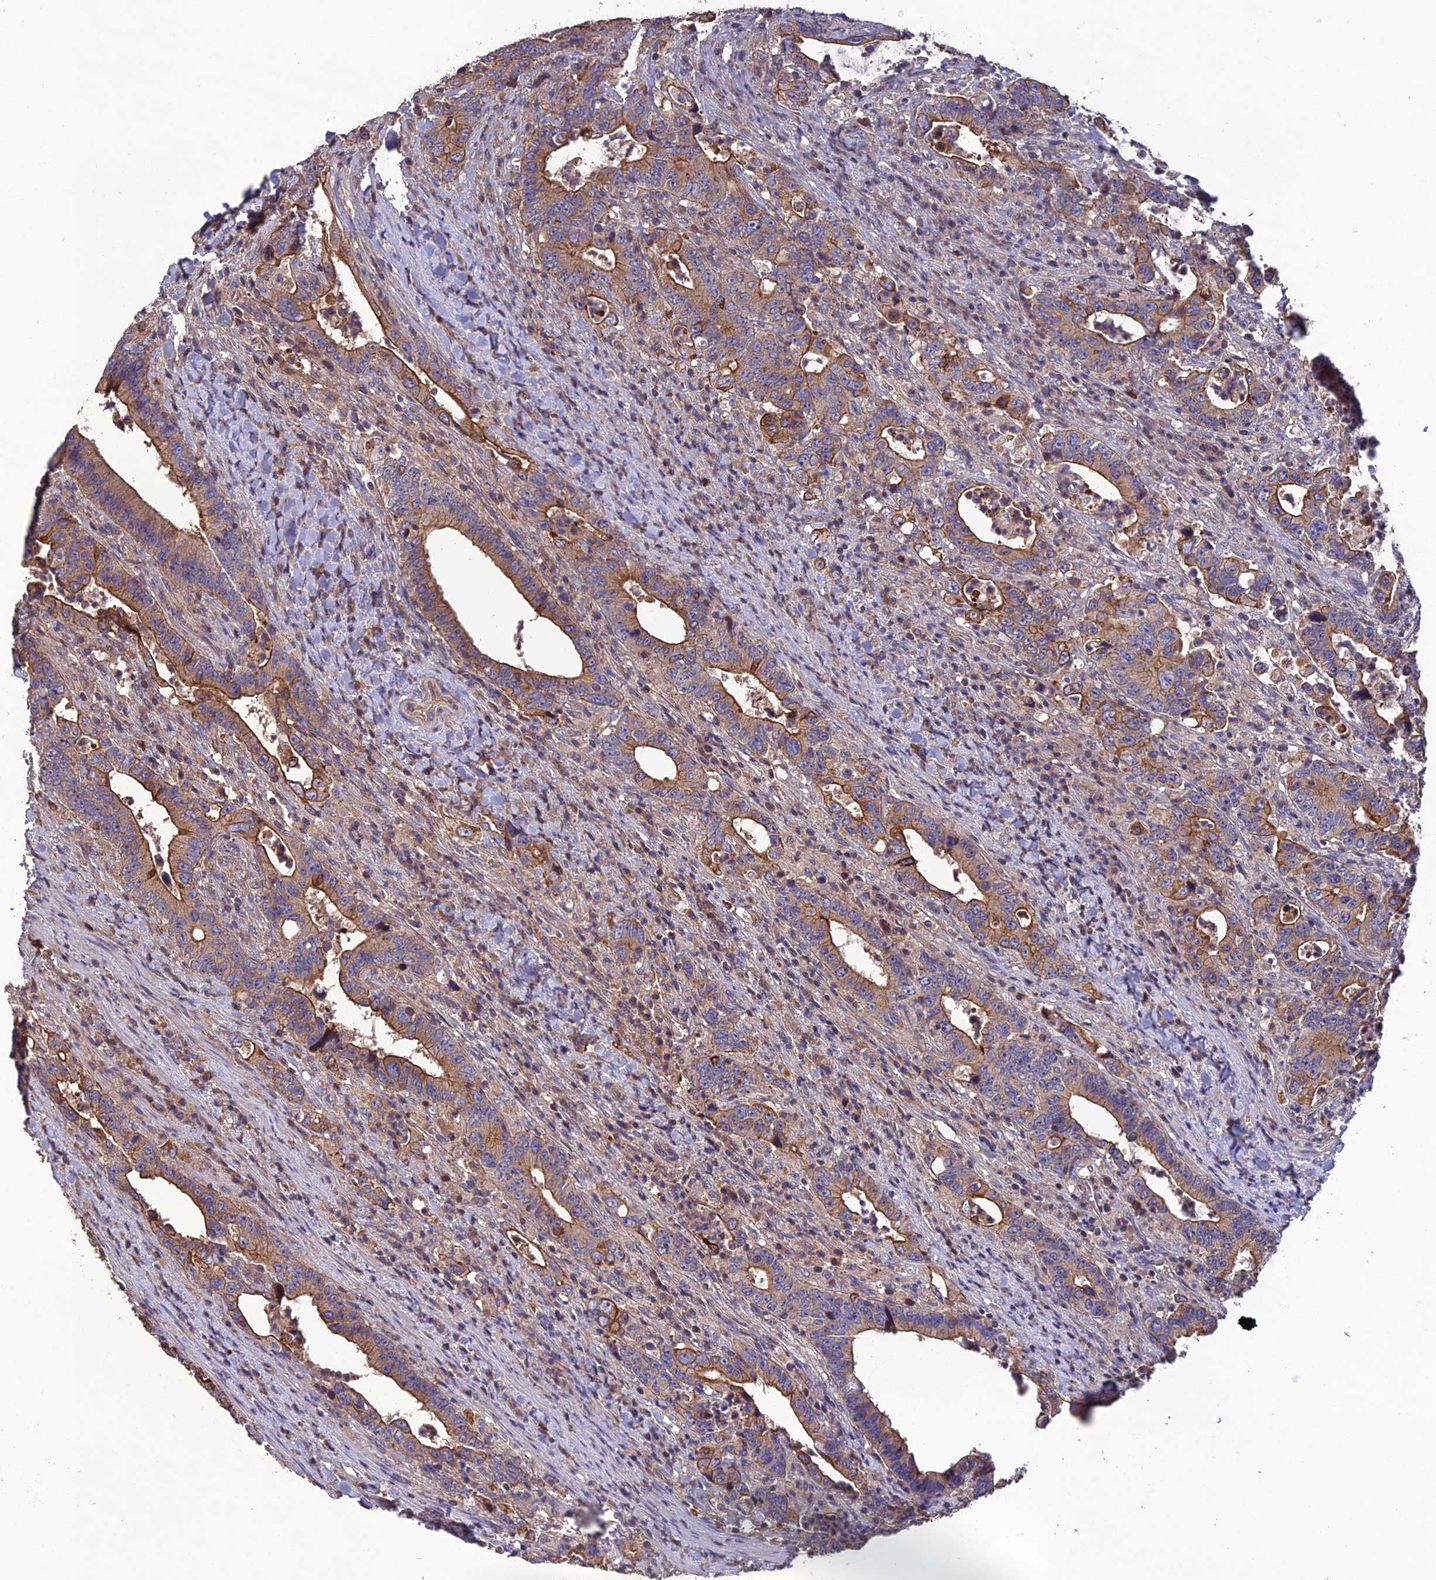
{"staining": {"intensity": "moderate", "quantity": ">75%", "location": "cytoplasmic/membranous"}, "tissue": "colorectal cancer", "cell_type": "Tumor cells", "image_type": "cancer", "snomed": [{"axis": "morphology", "description": "Adenocarcinoma, NOS"}, {"axis": "topography", "description": "Colon"}], "caption": "This image reveals immunohistochemistry staining of human colorectal cancer, with medium moderate cytoplasmic/membranous positivity in about >75% of tumor cells.", "gene": "GALR2", "patient": {"sex": "female", "age": 75}}